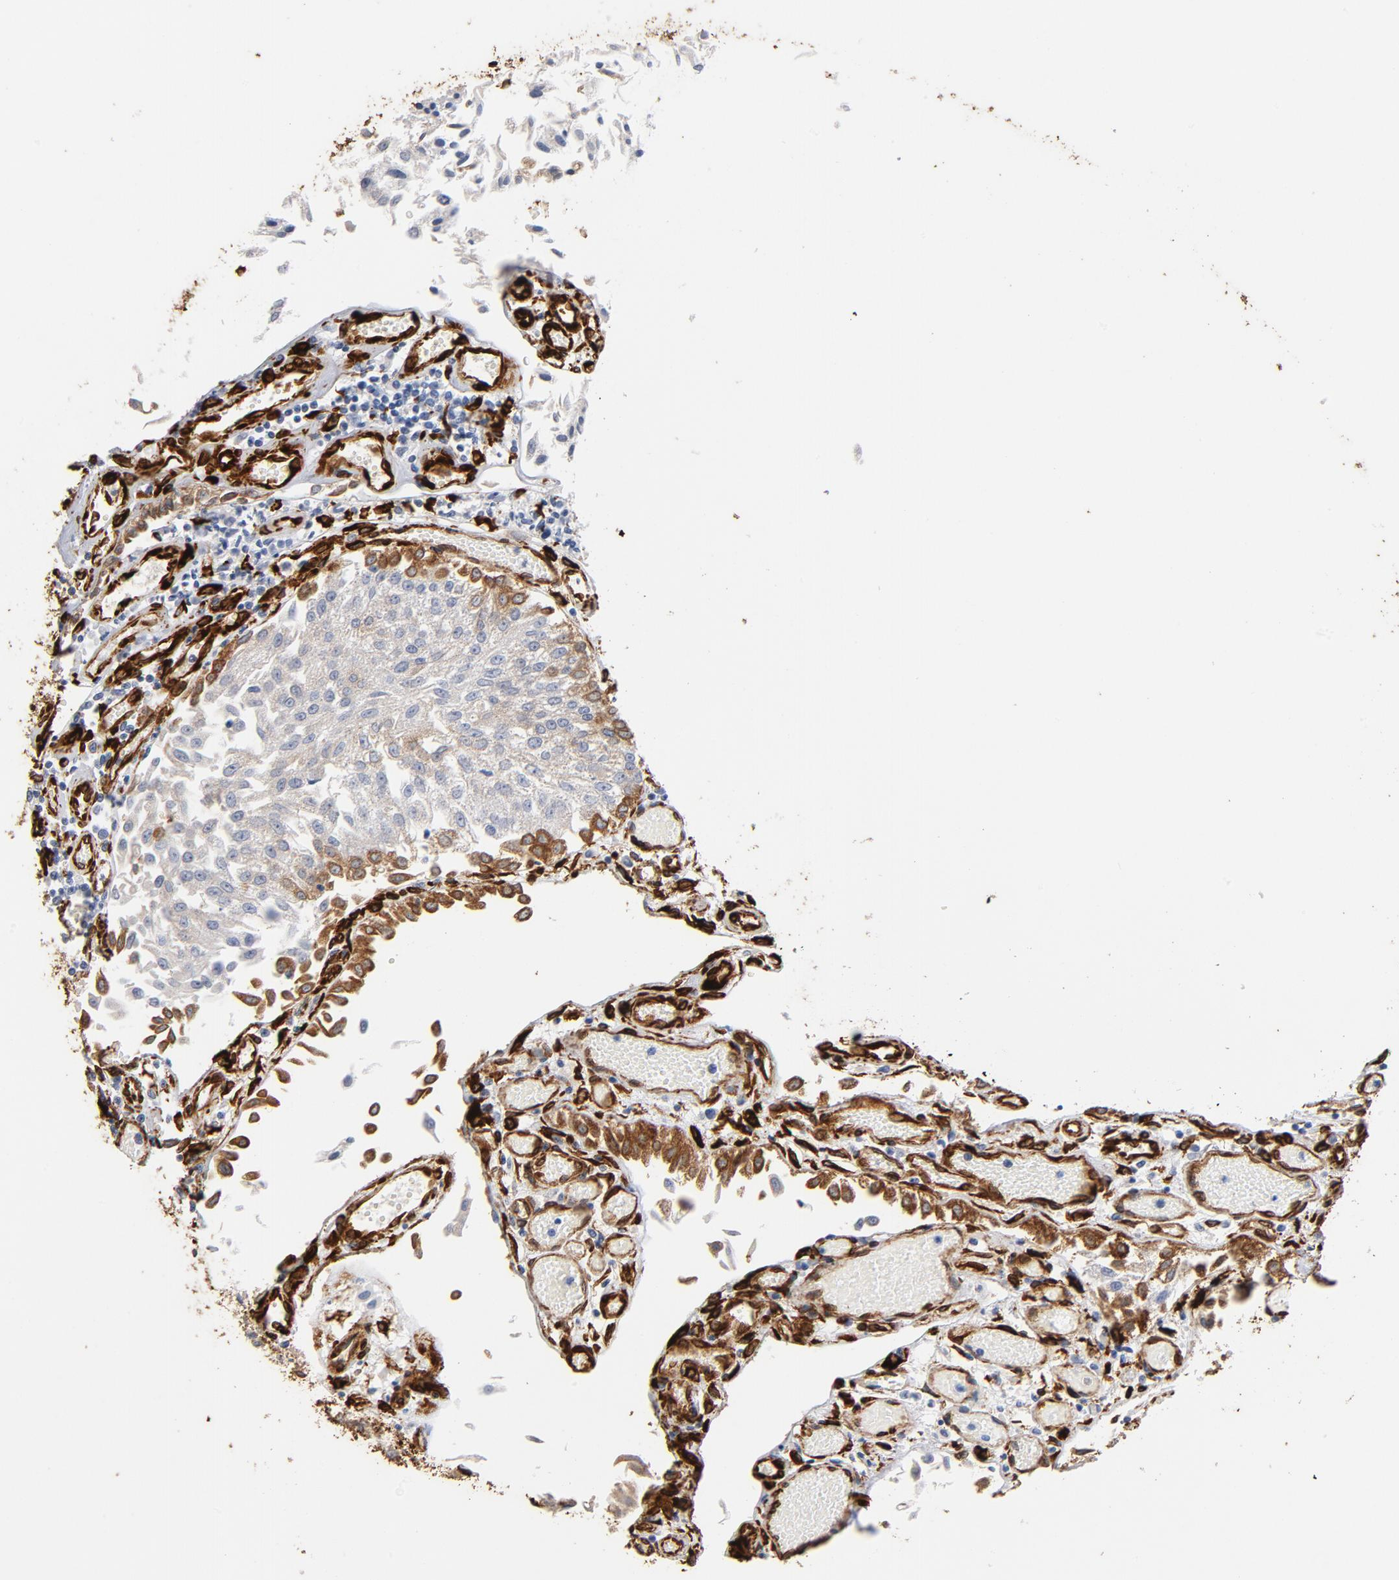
{"staining": {"intensity": "negative", "quantity": "none", "location": "none"}, "tissue": "urothelial cancer", "cell_type": "Tumor cells", "image_type": "cancer", "snomed": [{"axis": "morphology", "description": "Urothelial carcinoma, Low grade"}, {"axis": "topography", "description": "Urinary bladder"}], "caption": "Immunohistochemistry histopathology image of neoplastic tissue: urothelial carcinoma (low-grade) stained with DAB (3,3'-diaminobenzidine) displays no significant protein staining in tumor cells.", "gene": "SERPINH1", "patient": {"sex": "male", "age": 86}}